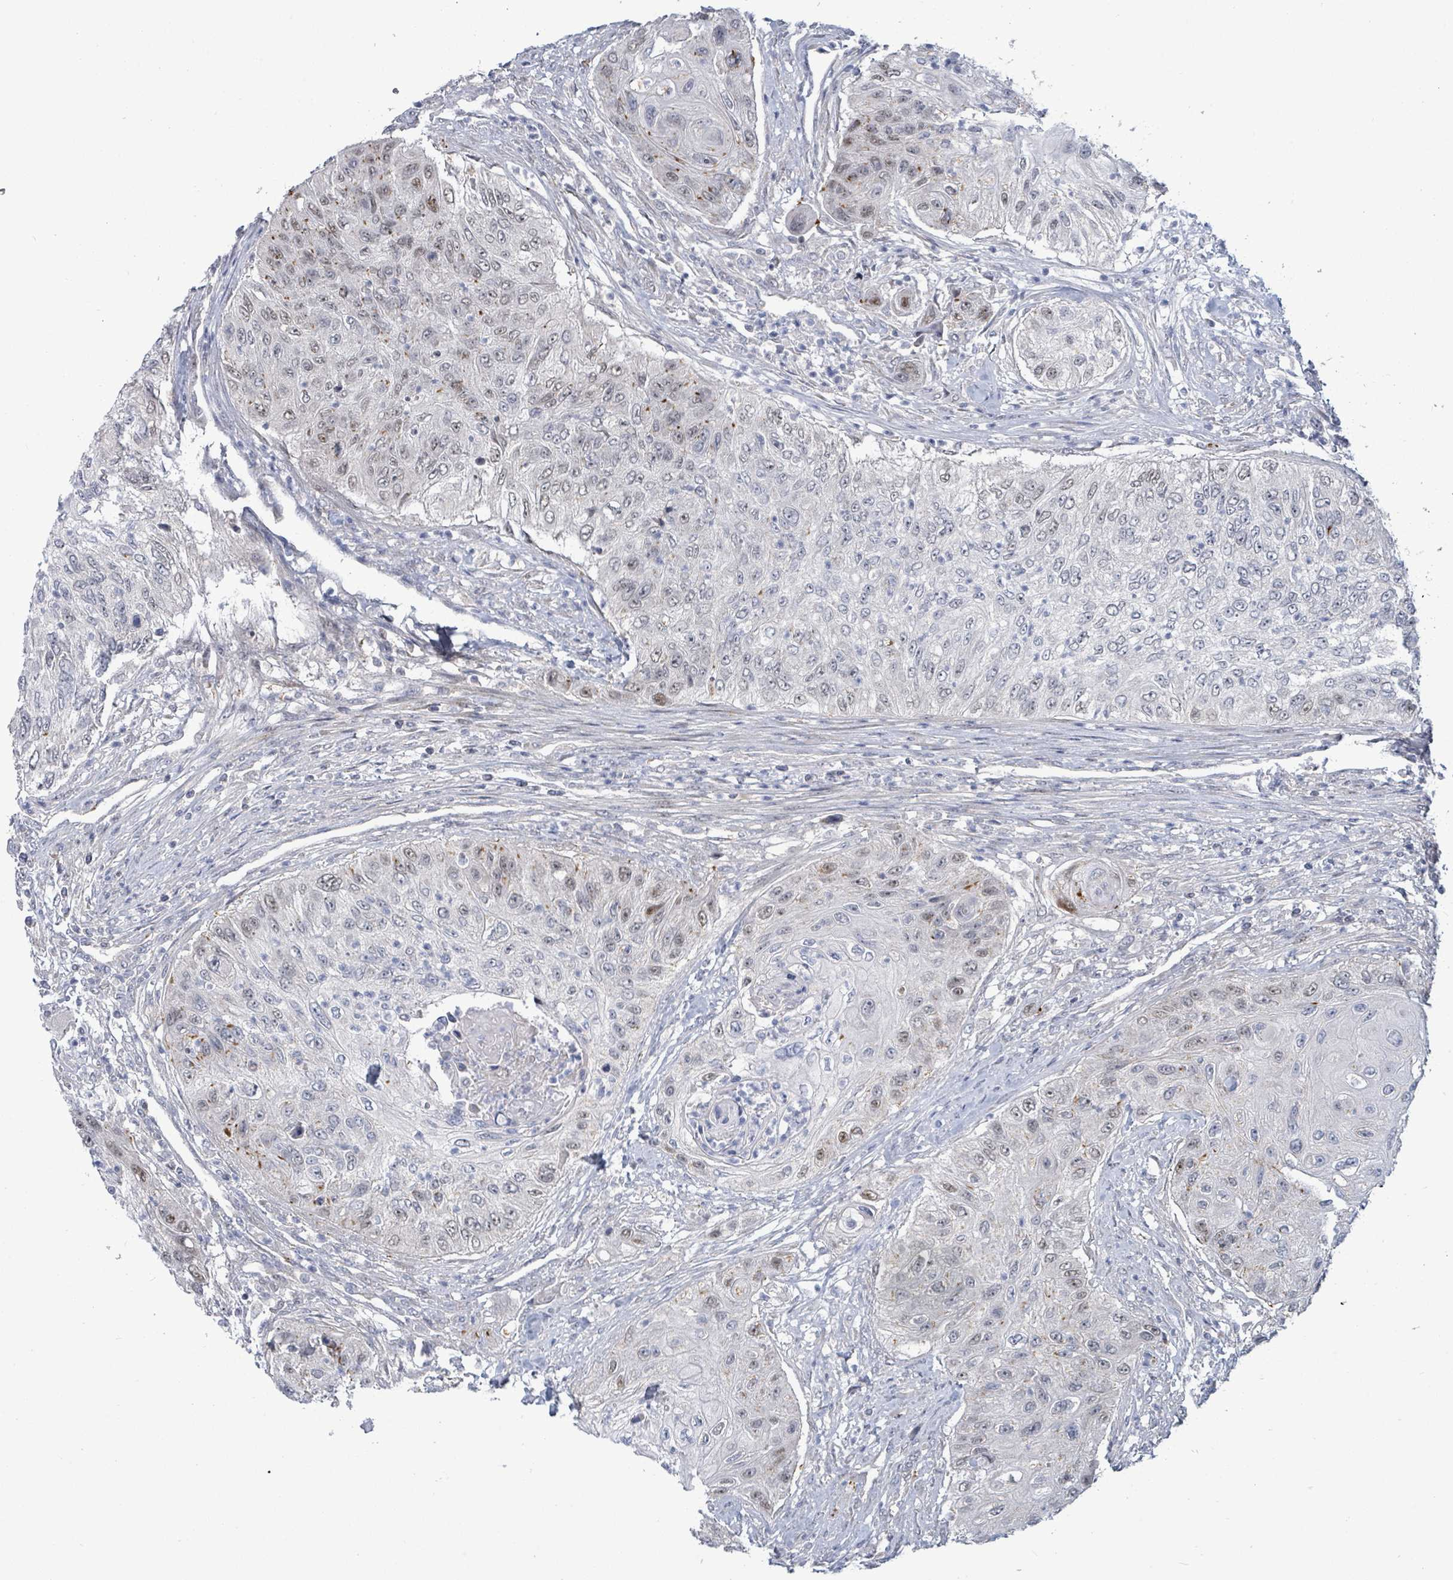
{"staining": {"intensity": "weak", "quantity": "25%-75%", "location": "nuclear"}, "tissue": "urothelial cancer", "cell_type": "Tumor cells", "image_type": "cancer", "snomed": [{"axis": "morphology", "description": "Urothelial carcinoma, High grade"}, {"axis": "topography", "description": "Urinary bladder"}], "caption": "About 25%-75% of tumor cells in human urothelial cancer show weak nuclear protein positivity as visualized by brown immunohistochemical staining.", "gene": "ZFPM1", "patient": {"sex": "female", "age": 60}}